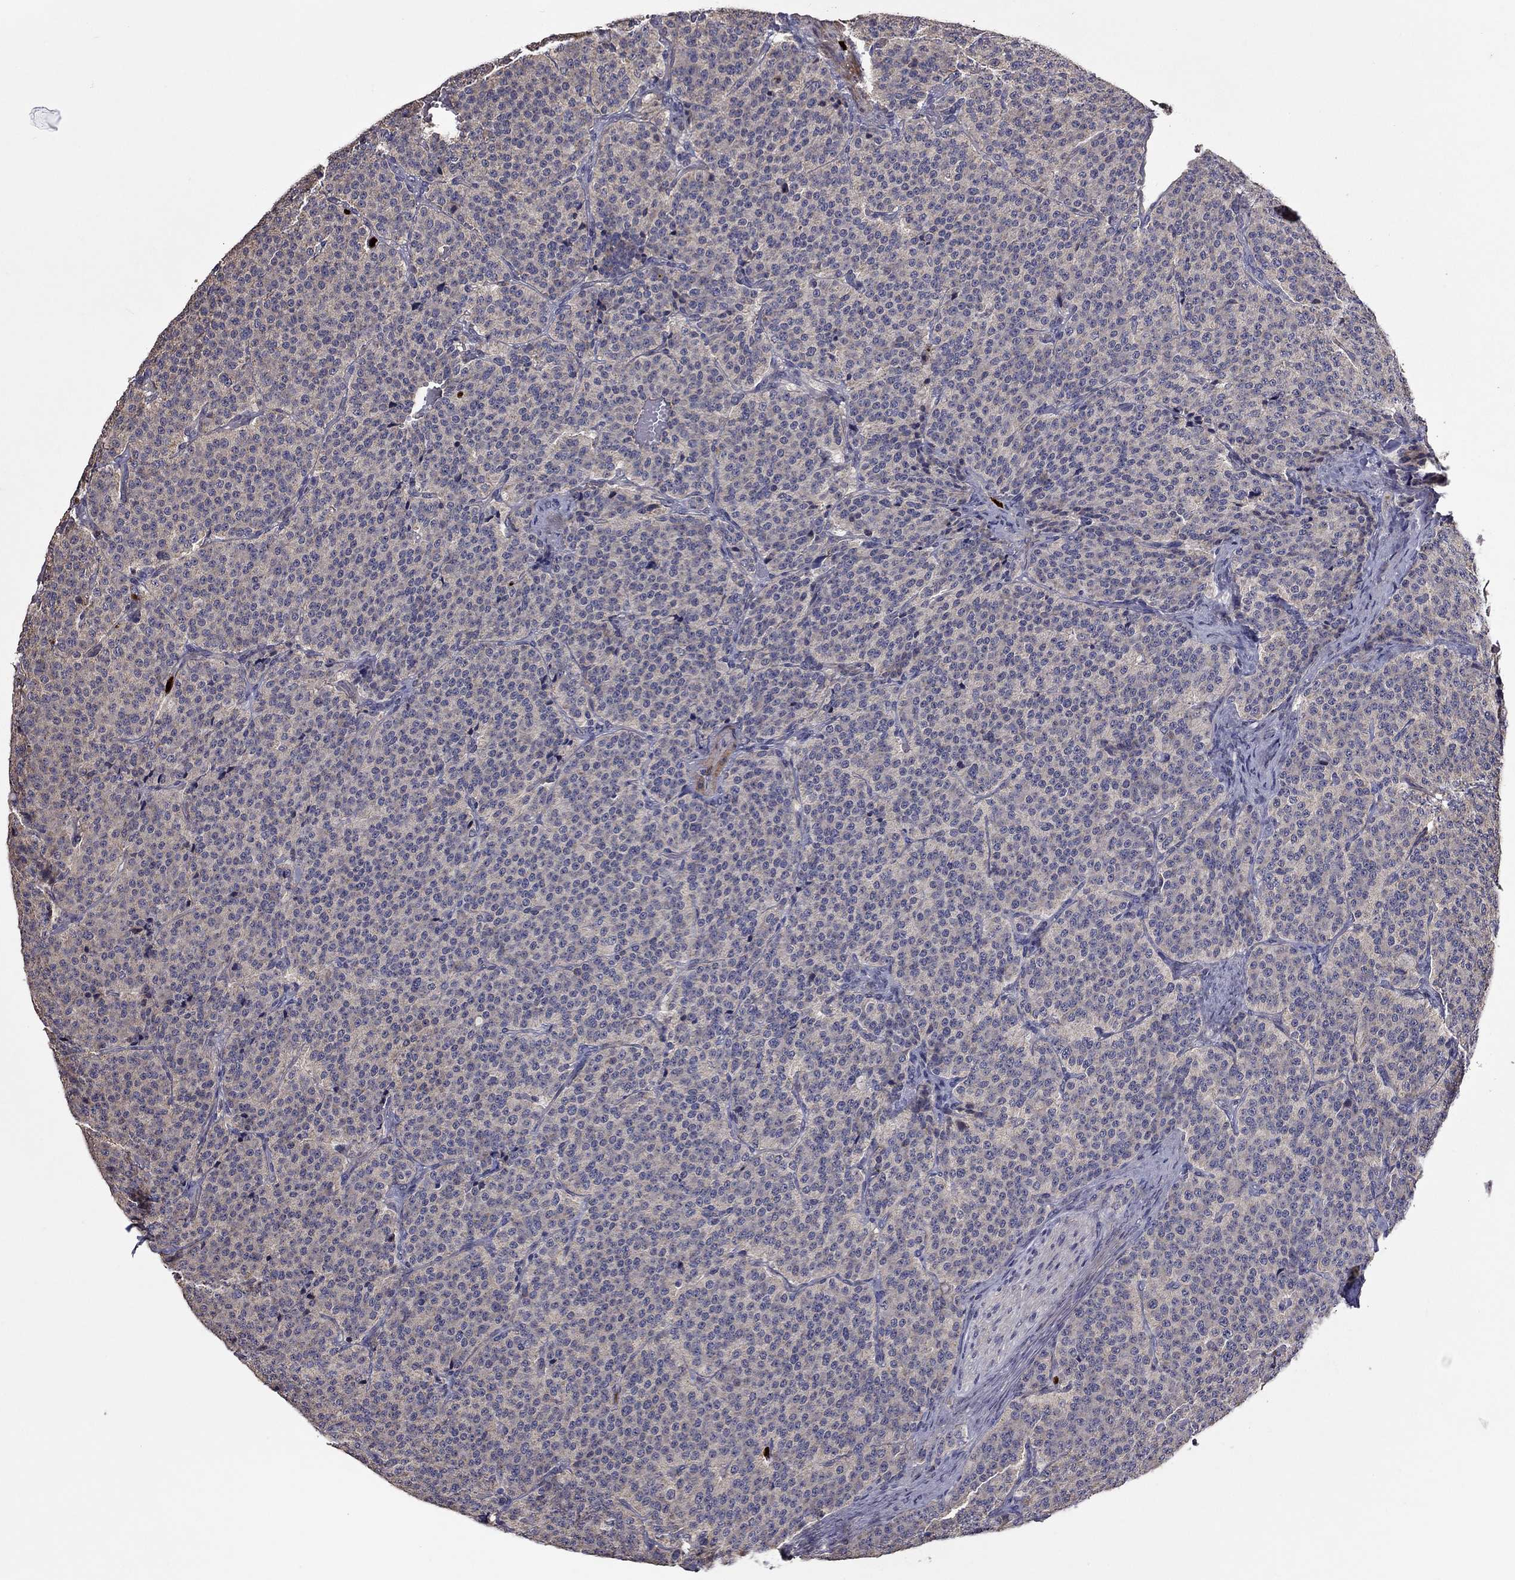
{"staining": {"intensity": "negative", "quantity": "none", "location": "none"}, "tissue": "carcinoid", "cell_type": "Tumor cells", "image_type": "cancer", "snomed": [{"axis": "morphology", "description": "Carcinoid, malignant, NOS"}, {"axis": "topography", "description": "Small intestine"}], "caption": "Protein analysis of carcinoid reveals no significant positivity in tumor cells. (DAB (3,3'-diaminobenzidine) immunohistochemistry visualized using brightfield microscopy, high magnification).", "gene": "SATB1", "patient": {"sex": "female", "age": 58}}